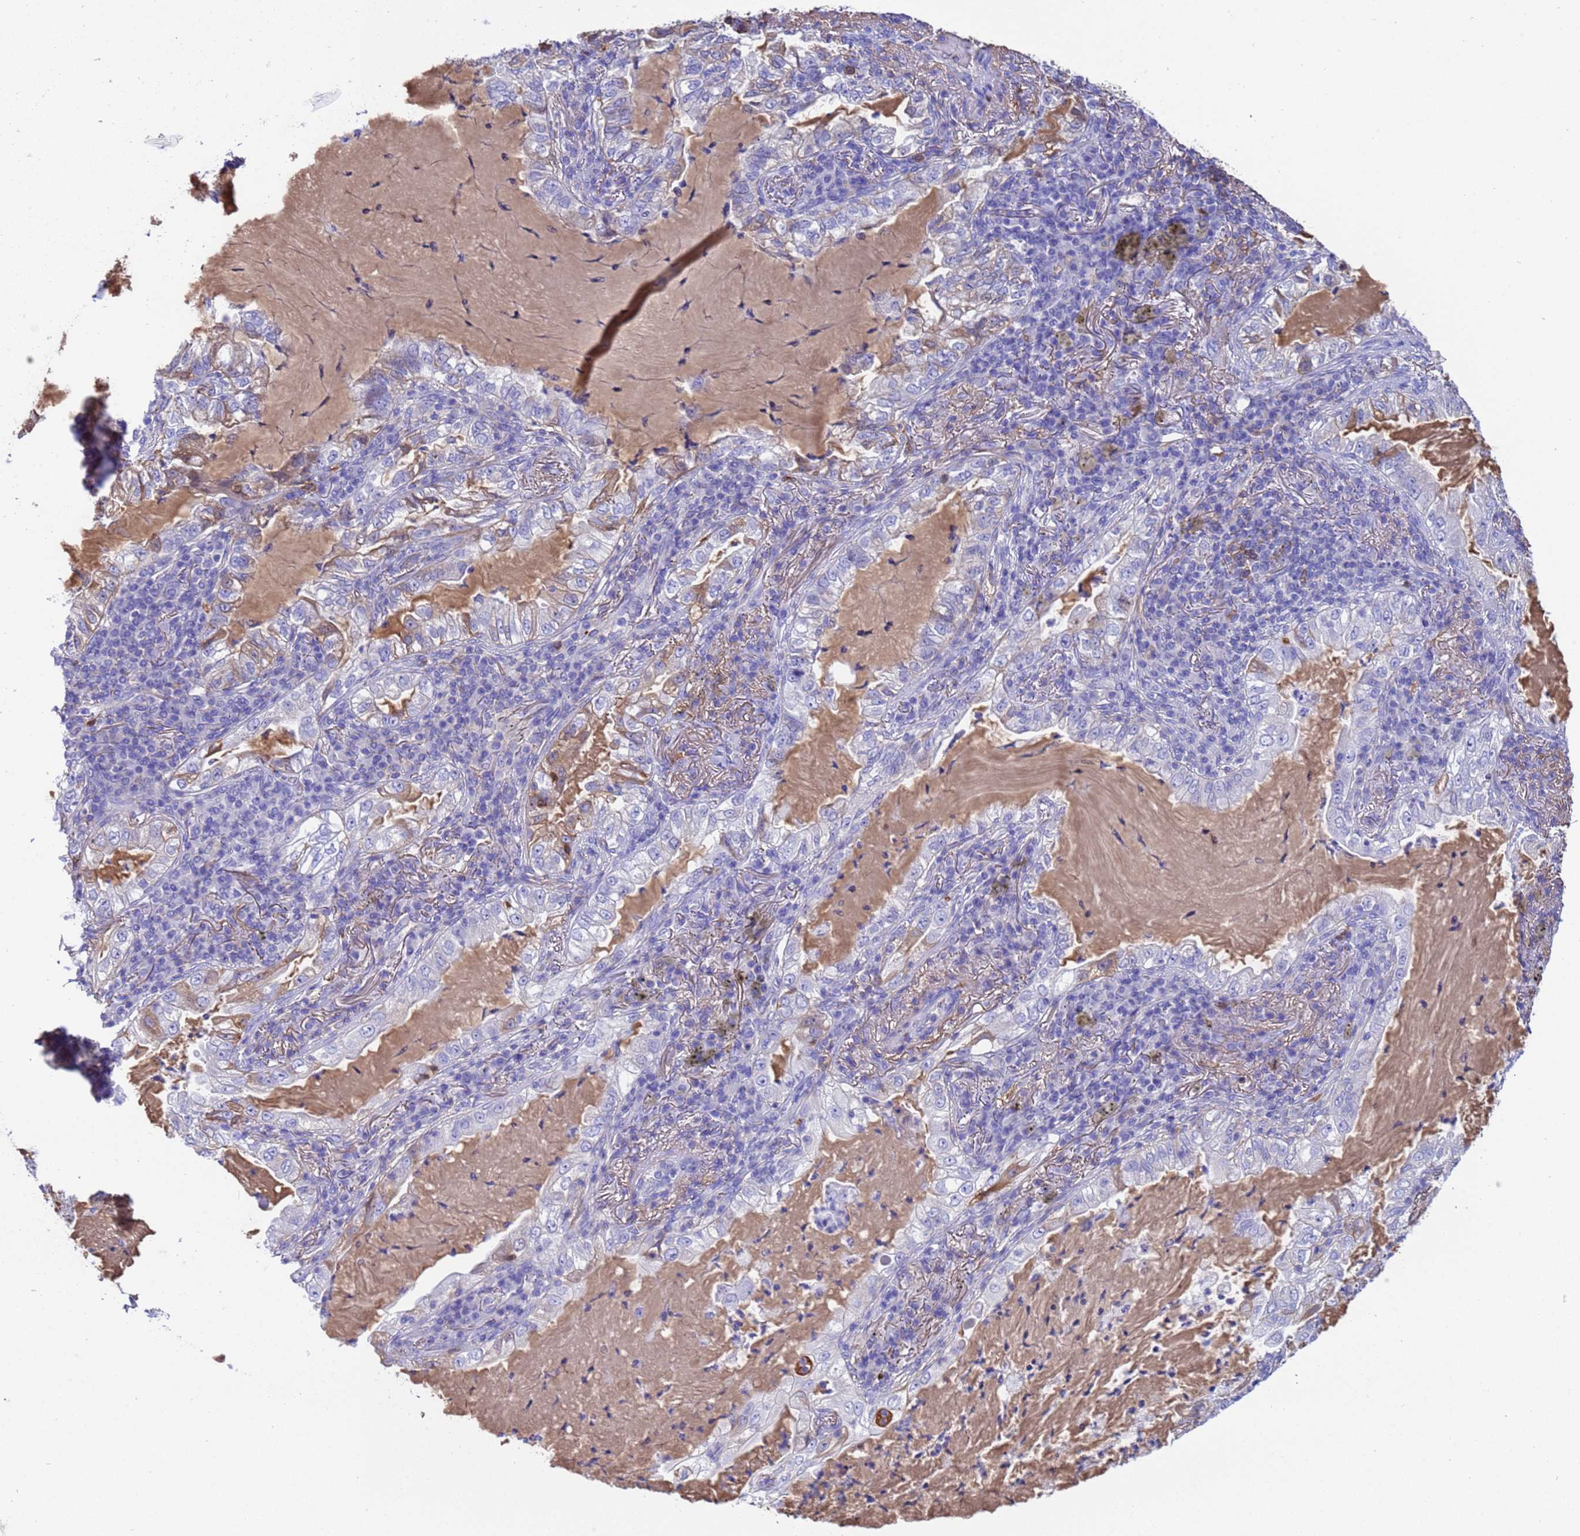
{"staining": {"intensity": "negative", "quantity": "none", "location": "none"}, "tissue": "lung cancer", "cell_type": "Tumor cells", "image_type": "cancer", "snomed": [{"axis": "morphology", "description": "Adenocarcinoma, NOS"}, {"axis": "topography", "description": "Lung"}], "caption": "Micrograph shows no protein expression in tumor cells of lung cancer (adenocarcinoma) tissue. (IHC, brightfield microscopy, high magnification).", "gene": "H1-7", "patient": {"sex": "female", "age": 73}}